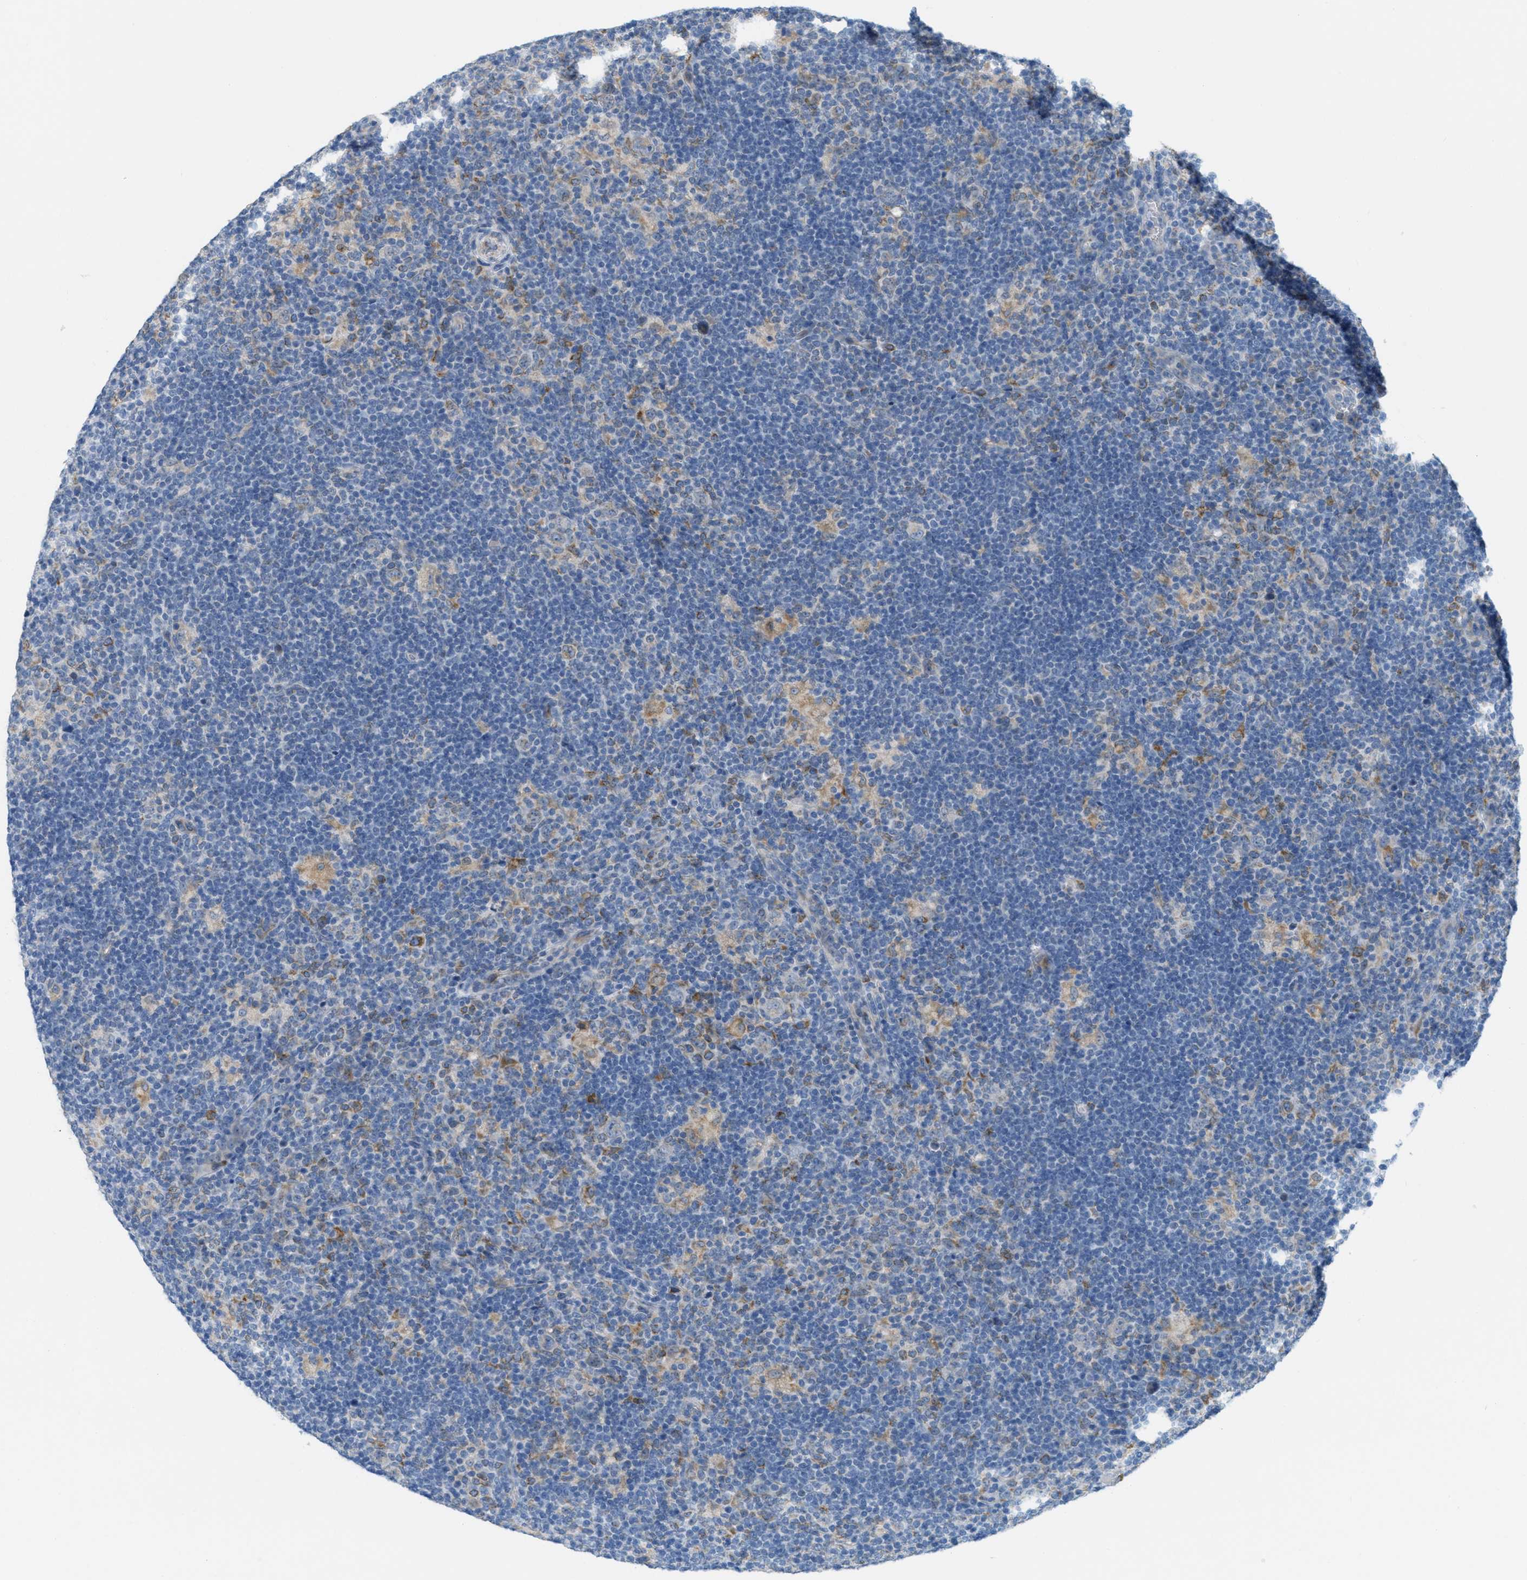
{"staining": {"intensity": "weak", "quantity": ">75%", "location": "cytoplasmic/membranous"}, "tissue": "lymphoma", "cell_type": "Tumor cells", "image_type": "cancer", "snomed": [{"axis": "morphology", "description": "Hodgkin's disease, NOS"}, {"axis": "topography", "description": "Lymph node"}], "caption": "Hodgkin's disease stained with a brown dye shows weak cytoplasmic/membranous positive positivity in approximately >75% of tumor cells.", "gene": "TEX264", "patient": {"sex": "female", "age": 57}}